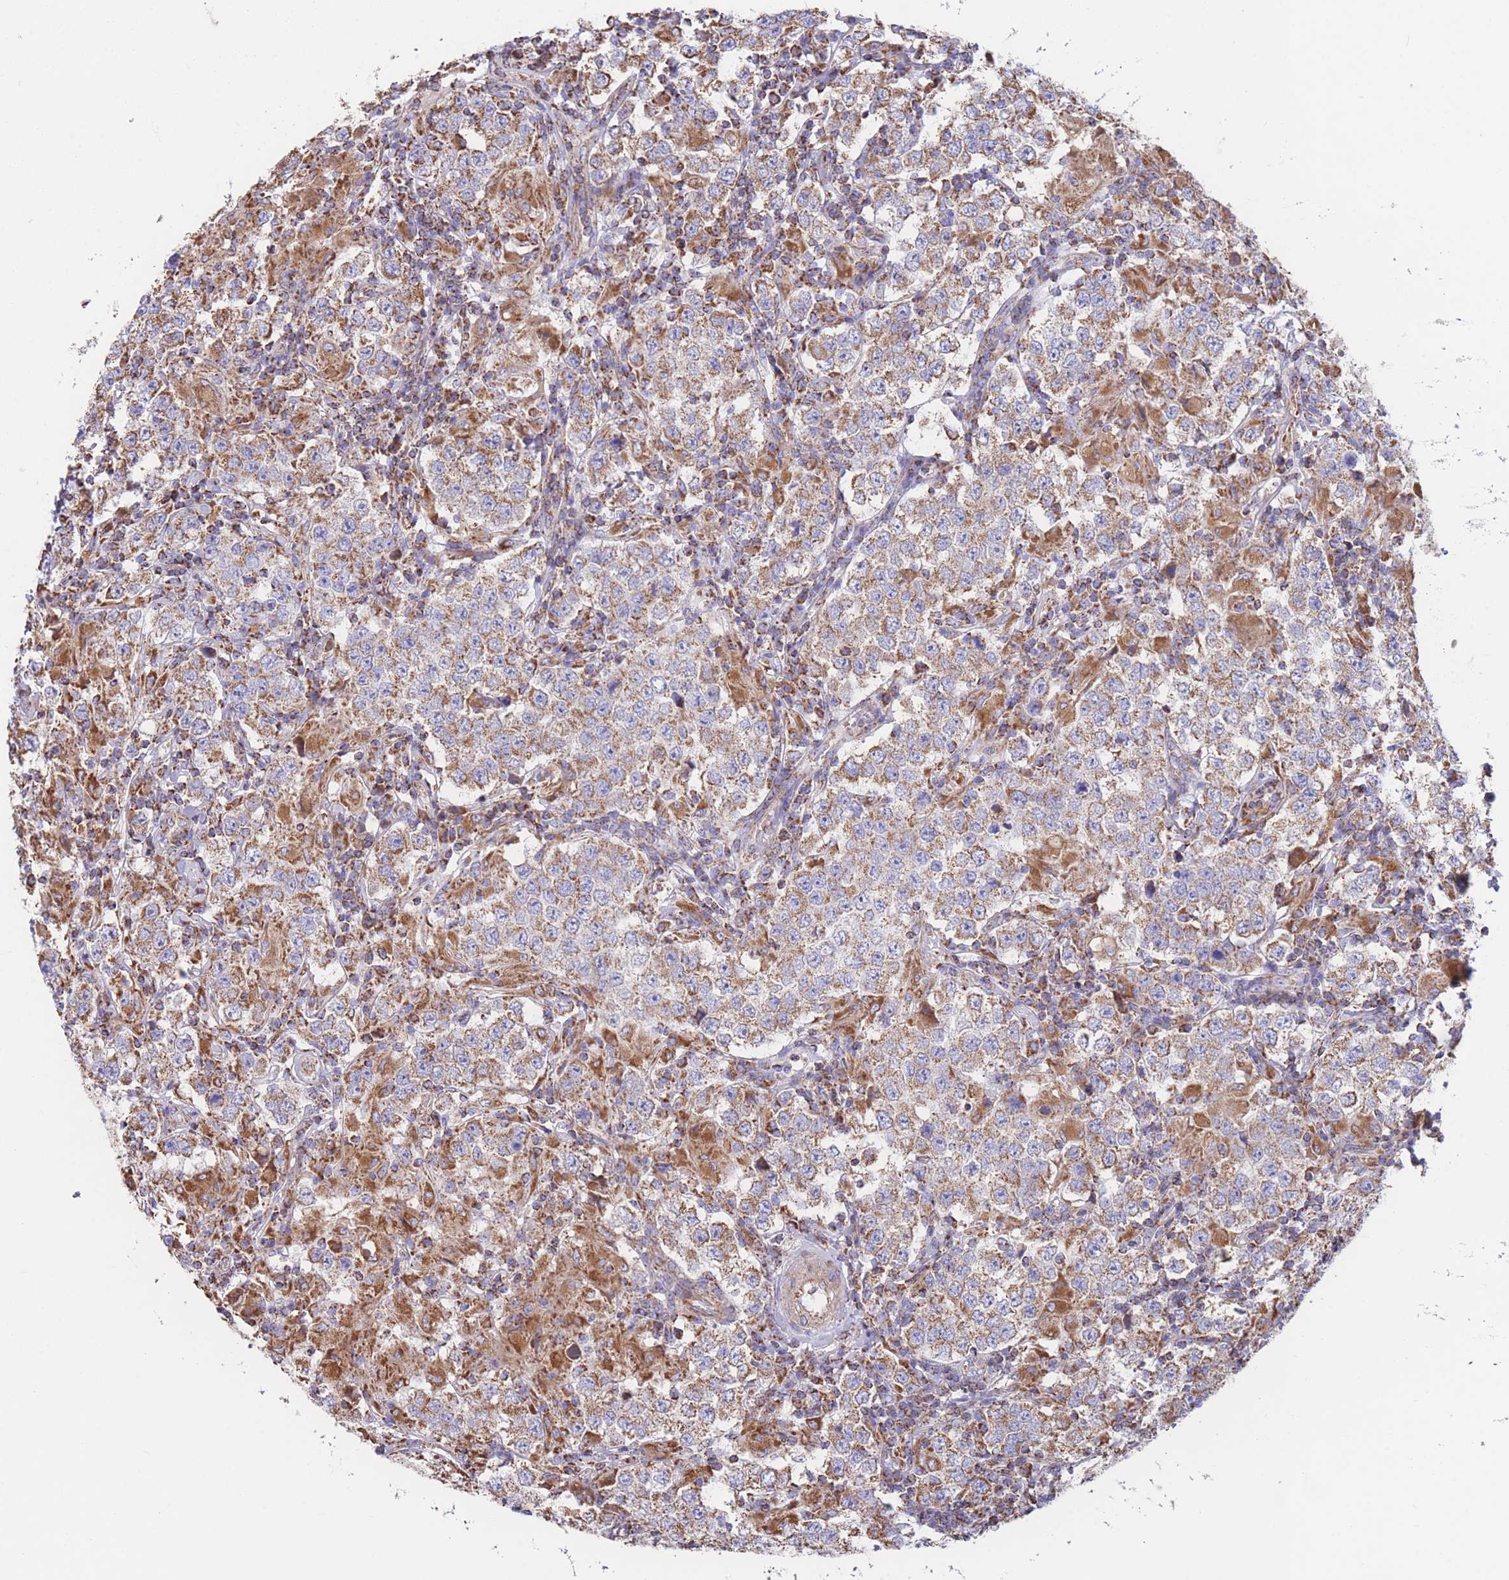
{"staining": {"intensity": "moderate", "quantity": ">75%", "location": "cytoplasmic/membranous"}, "tissue": "testis cancer", "cell_type": "Tumor cells", "image_type": "cancer", "snomed": [{"axis": "morphology", "description": "Seminoma, NOS"}, {"axis": "morphology", "description": "Carcinoma, Embryonal, NOS"}, {"axis": "topography", "description": "Testis"}], "caption": "The image reveals immunohistochemical staining of testis cancer. There is moderate cytoplasmic/membranous expression is appreciated in about >75% of tumor cells.", "gene": "FKBP8", "patient": {"sex": "male", "age": 41}}